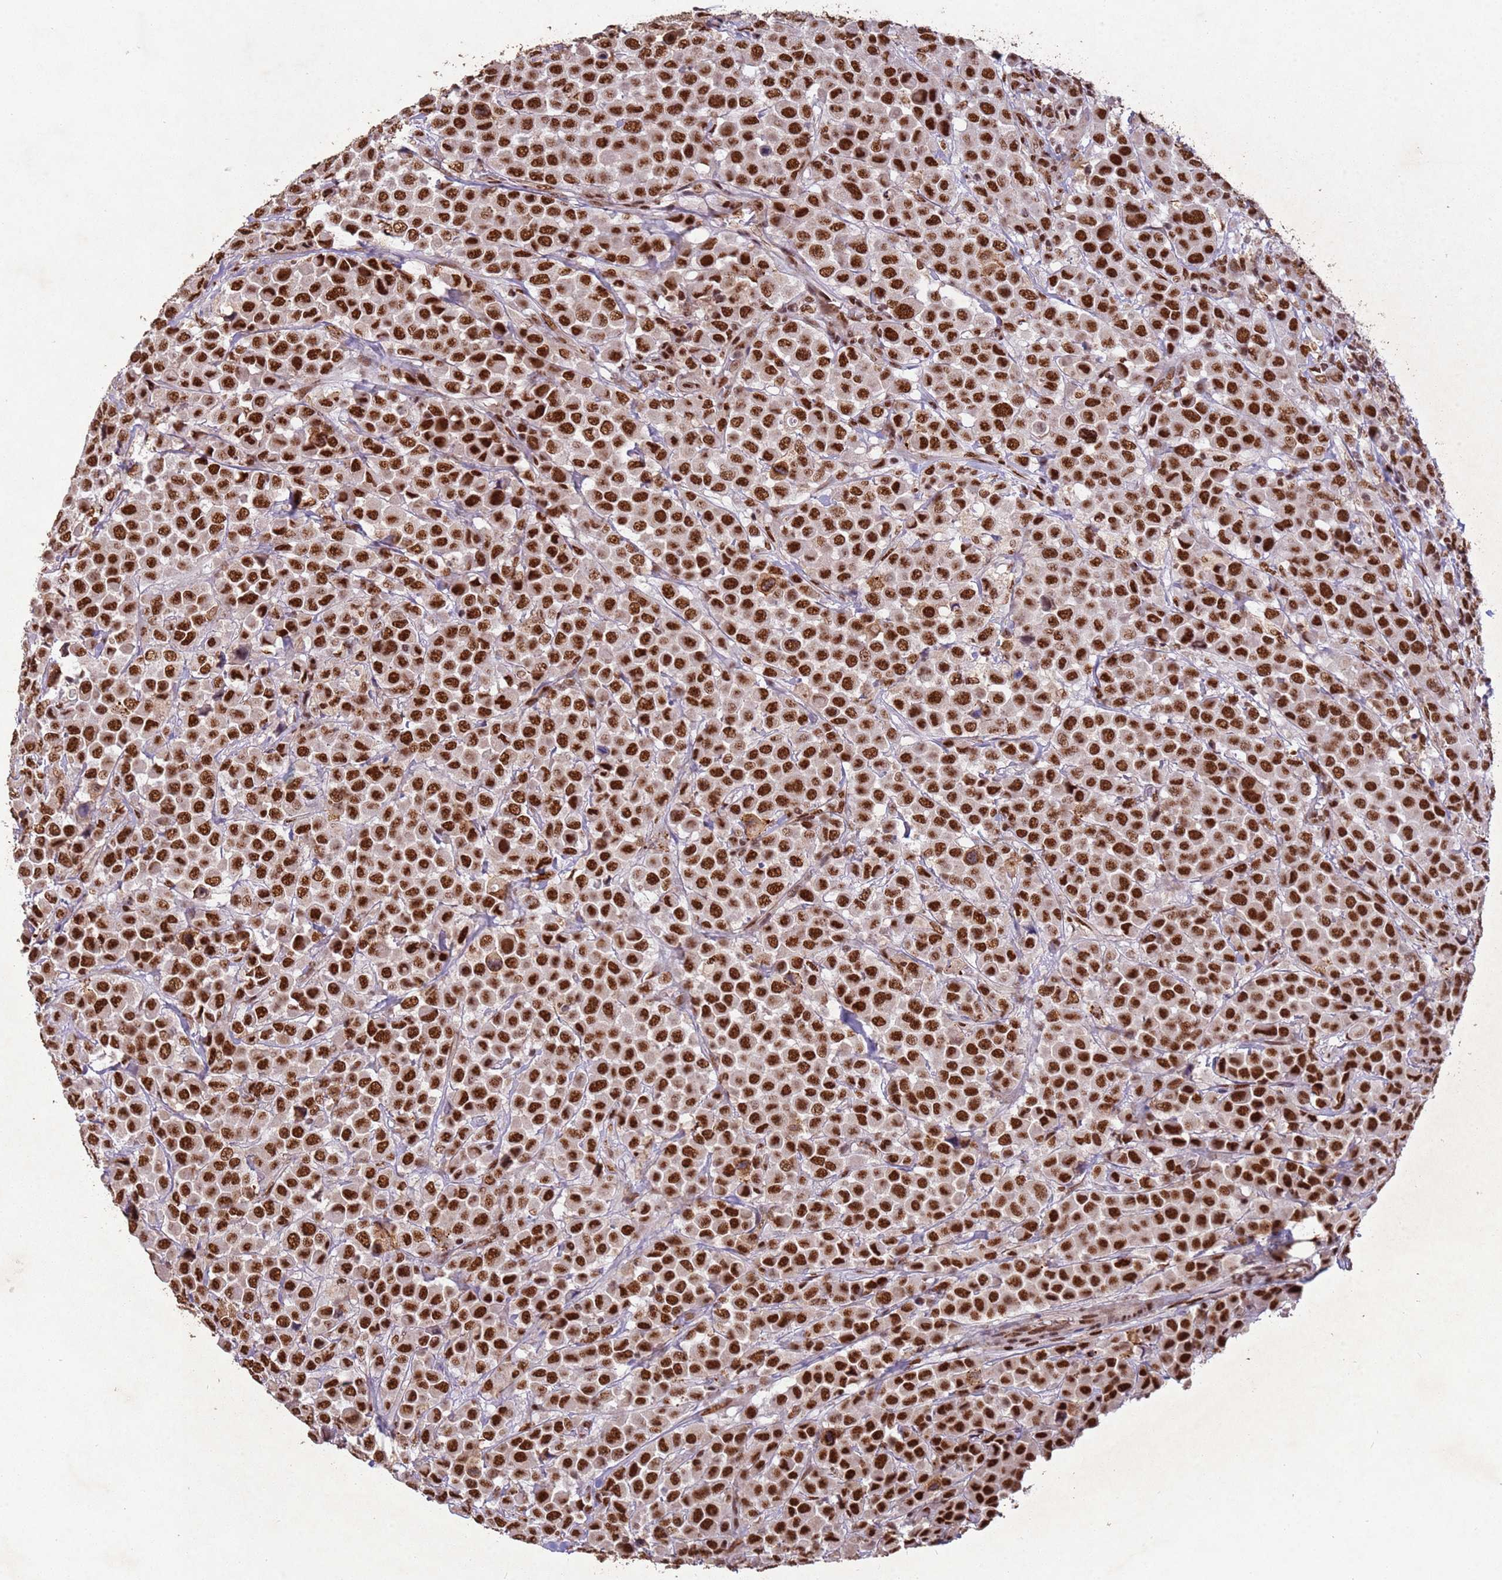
{"staining": {"intensity": "strong", "quantity": ">75%", "location": "nuclear"}, "tissue": "breast cancer", "cell_type": "Tumor cells", "image_type": "cancer", "snomed": [{"axis": "morphology", "description": "Duct carcinoma"}, {"axis": "topography", "description": "Breast"}], "caption": "Tumor cells exhibit high levels of strong nuclear staining in about >75% of cells in intraductal carcinoma (breast). The staining is performed using DAB brown chromogen to label protein expression. The nuclei are counter-stained blue using hematoxylin.", "gene": "ESF1", "patient": {"sex": "female", "age": 61}}